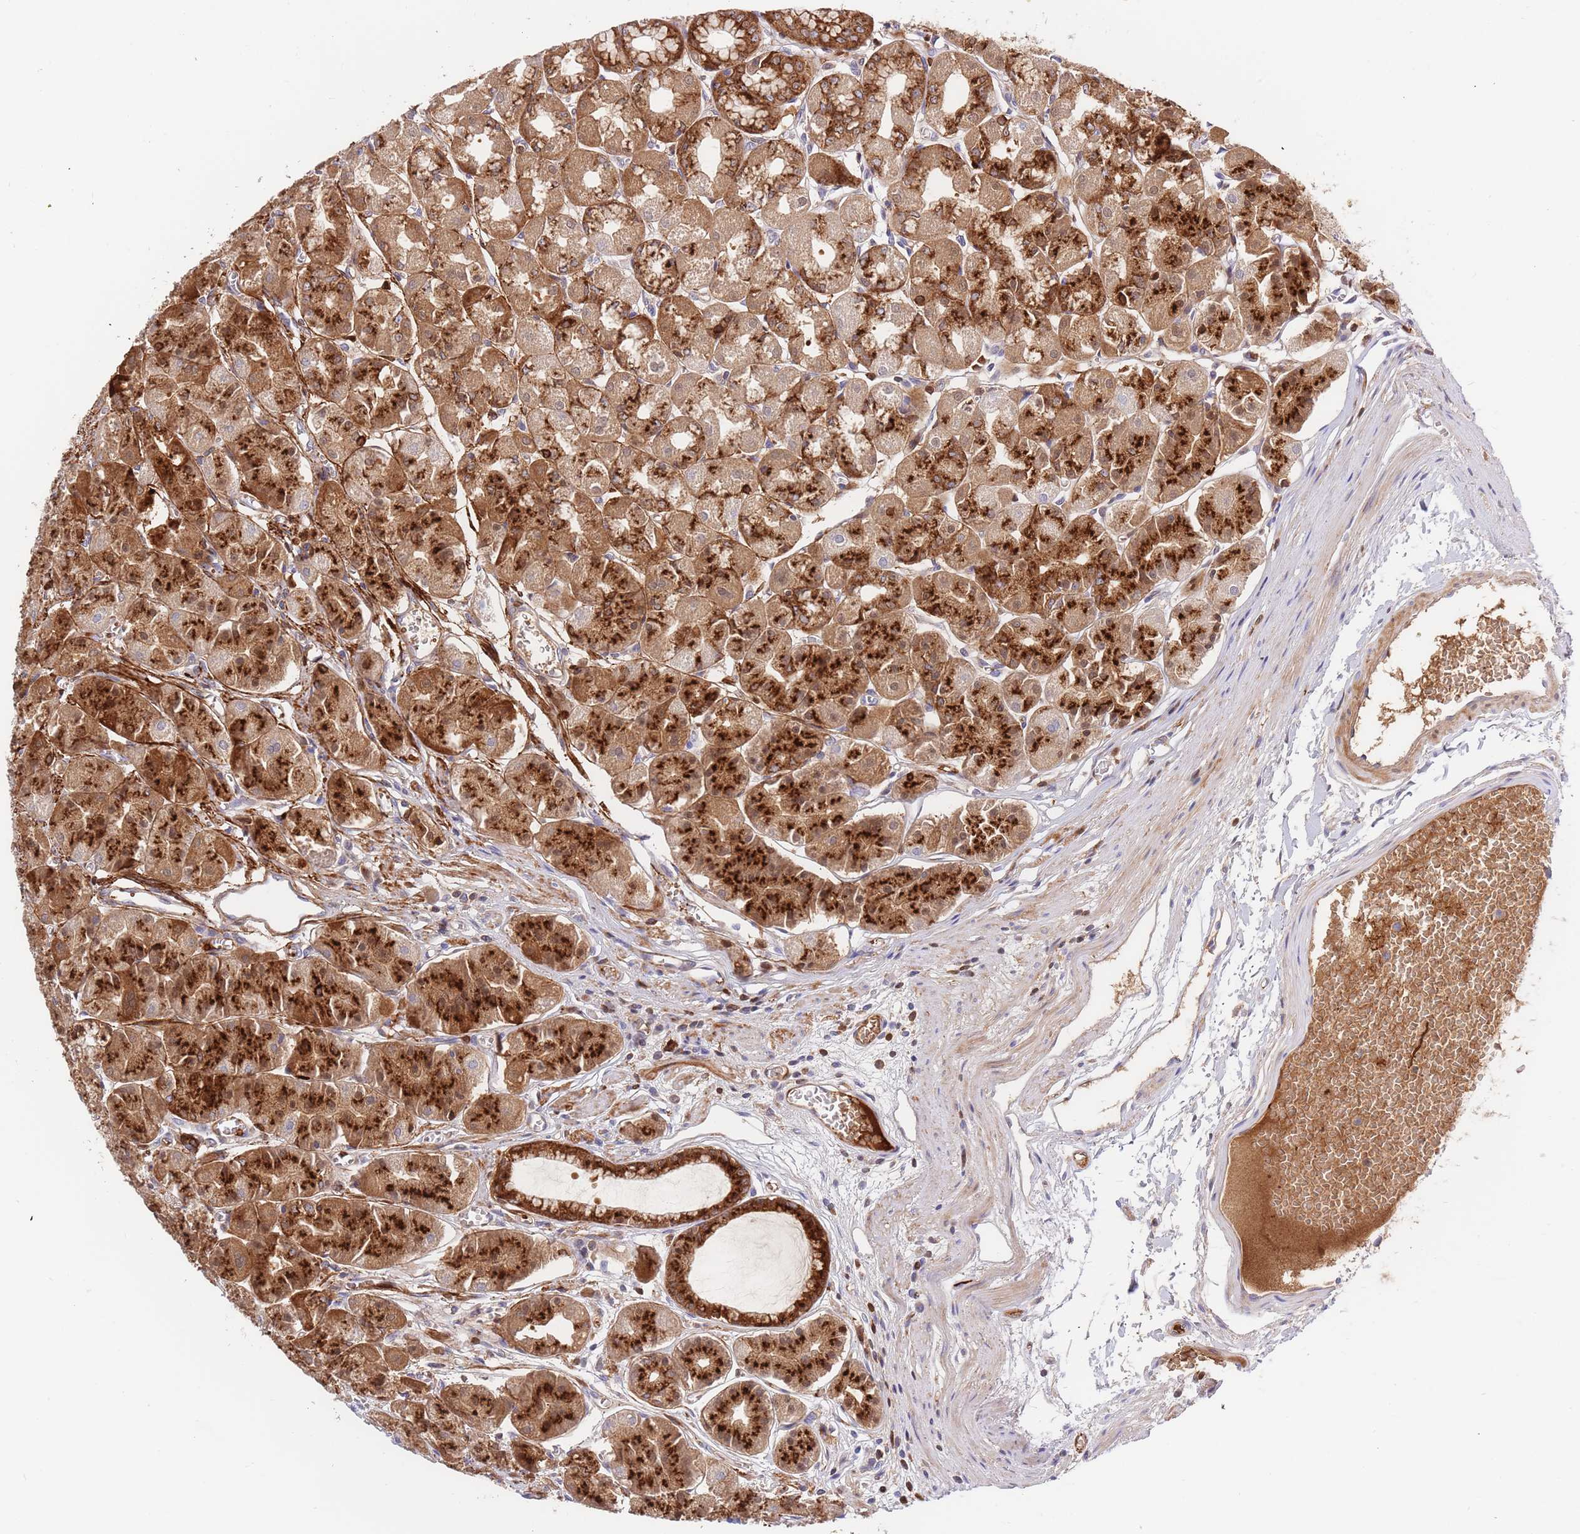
{"staining": {"intensity": "strong", "quantity": ">75%", "location": "cytoplasmic/membranous"}, "tissue": "stomach", "cell_type": "Glandular cells", "image_type": "normal", "snomed": [{"axis": "morphology", "description": "Normal tissue, NOS"}, {"axis": "topography", "description": "Stomach"}], "caption": "Immunohistochemistry (IHC) (DAB (3,3'-diaminobenzidine)) staining of benign stomach demonstrates strong cytoplasmic/membranous protein expression in approximately >75% of glandular cells.", "gene": "BORCS5", "patient": {"sex": "male", "age": 55}}